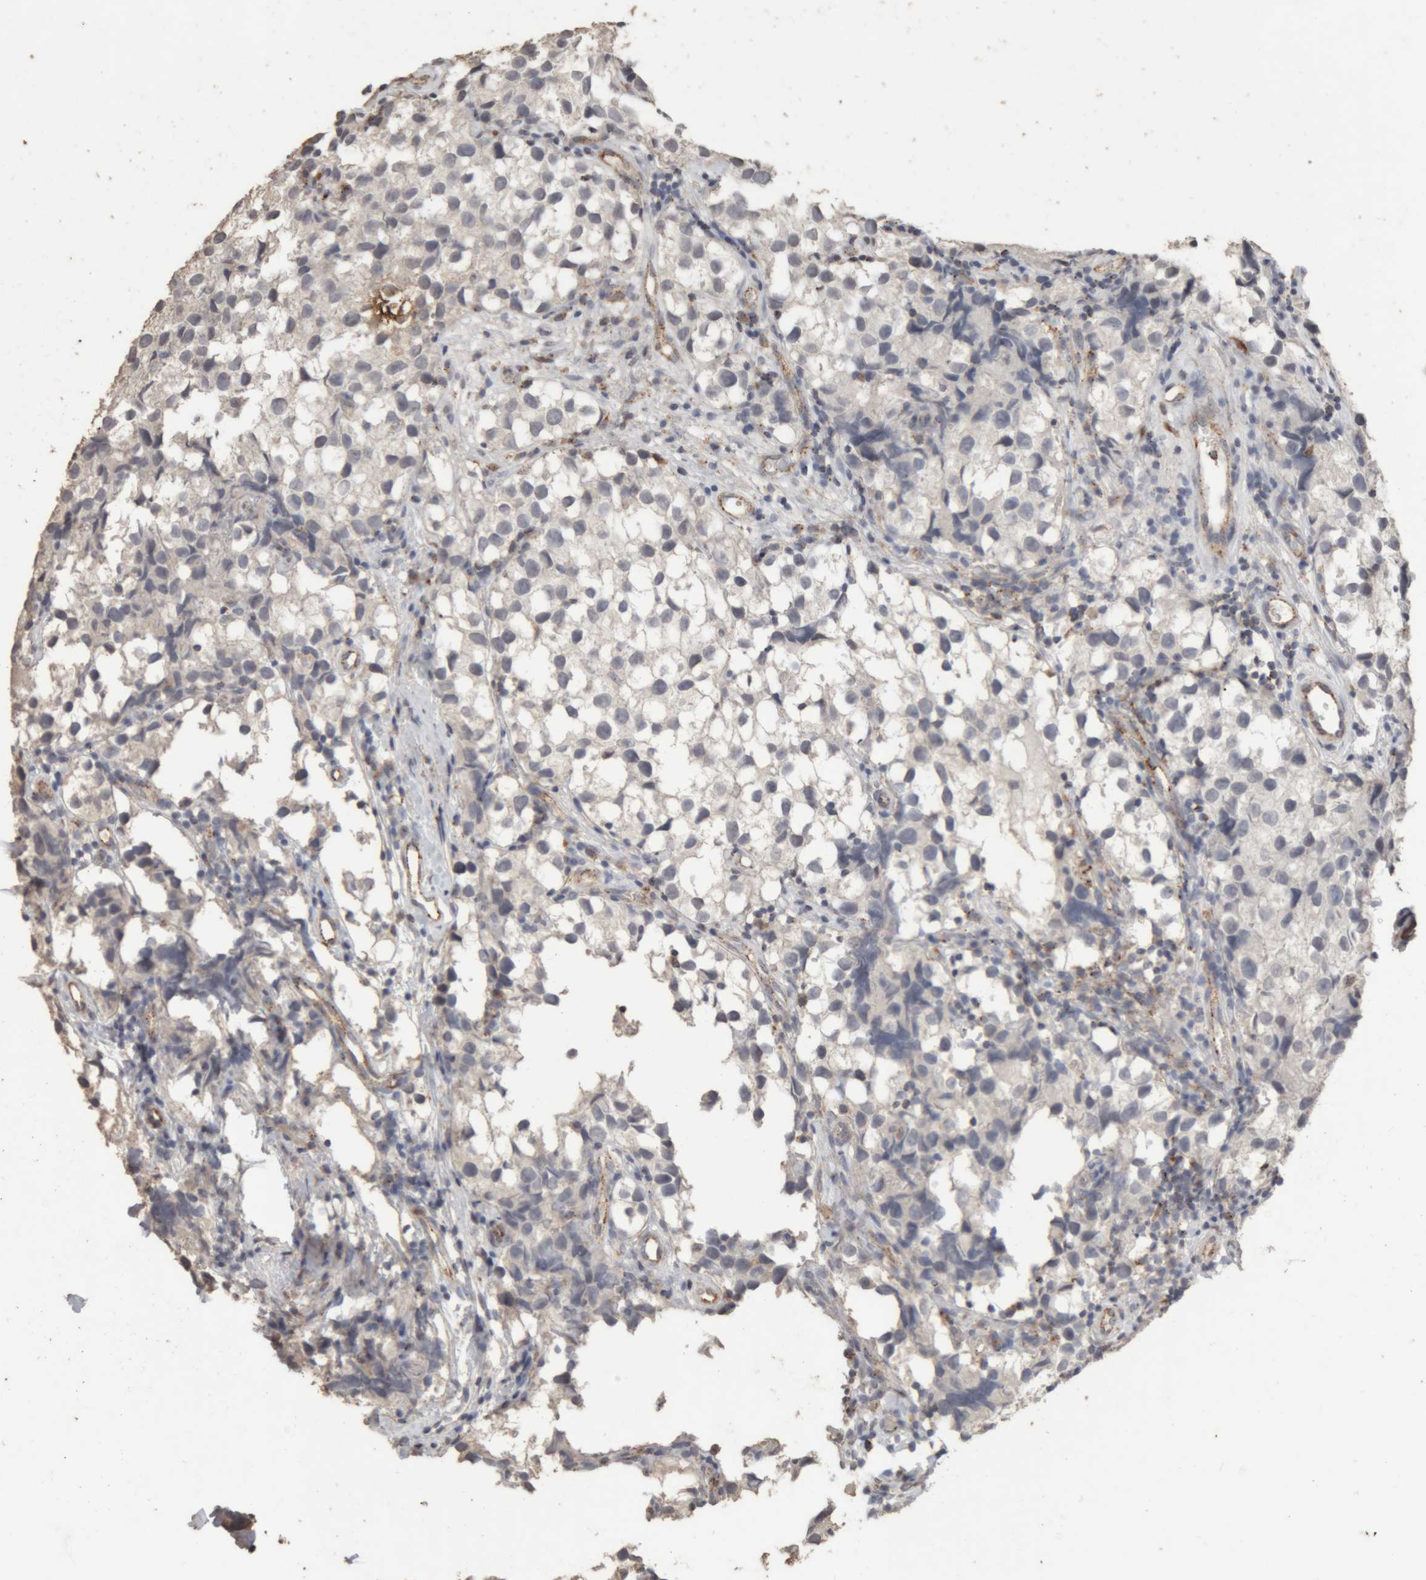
{"staining": {"intensity": "negative", "quantity": "none", "location": "none"}, "tissue": "testis cancer", "cell_type": "Tumor cells", "image_type": "cancer", "snomed": [{"axis": "morphology", "description": "Seminoma, NOS"}, {"axis": "topography", "description": "Testis"}], "caption": "Immunohistochemistry (IHC) photomicrograph of neoplastic tissue: testis cancer (seminoma) stained with DAB displays no significant protein positivity in tumor cells.", "gene": "ARSA", "patient": {"sex": "male", "age": 39}}